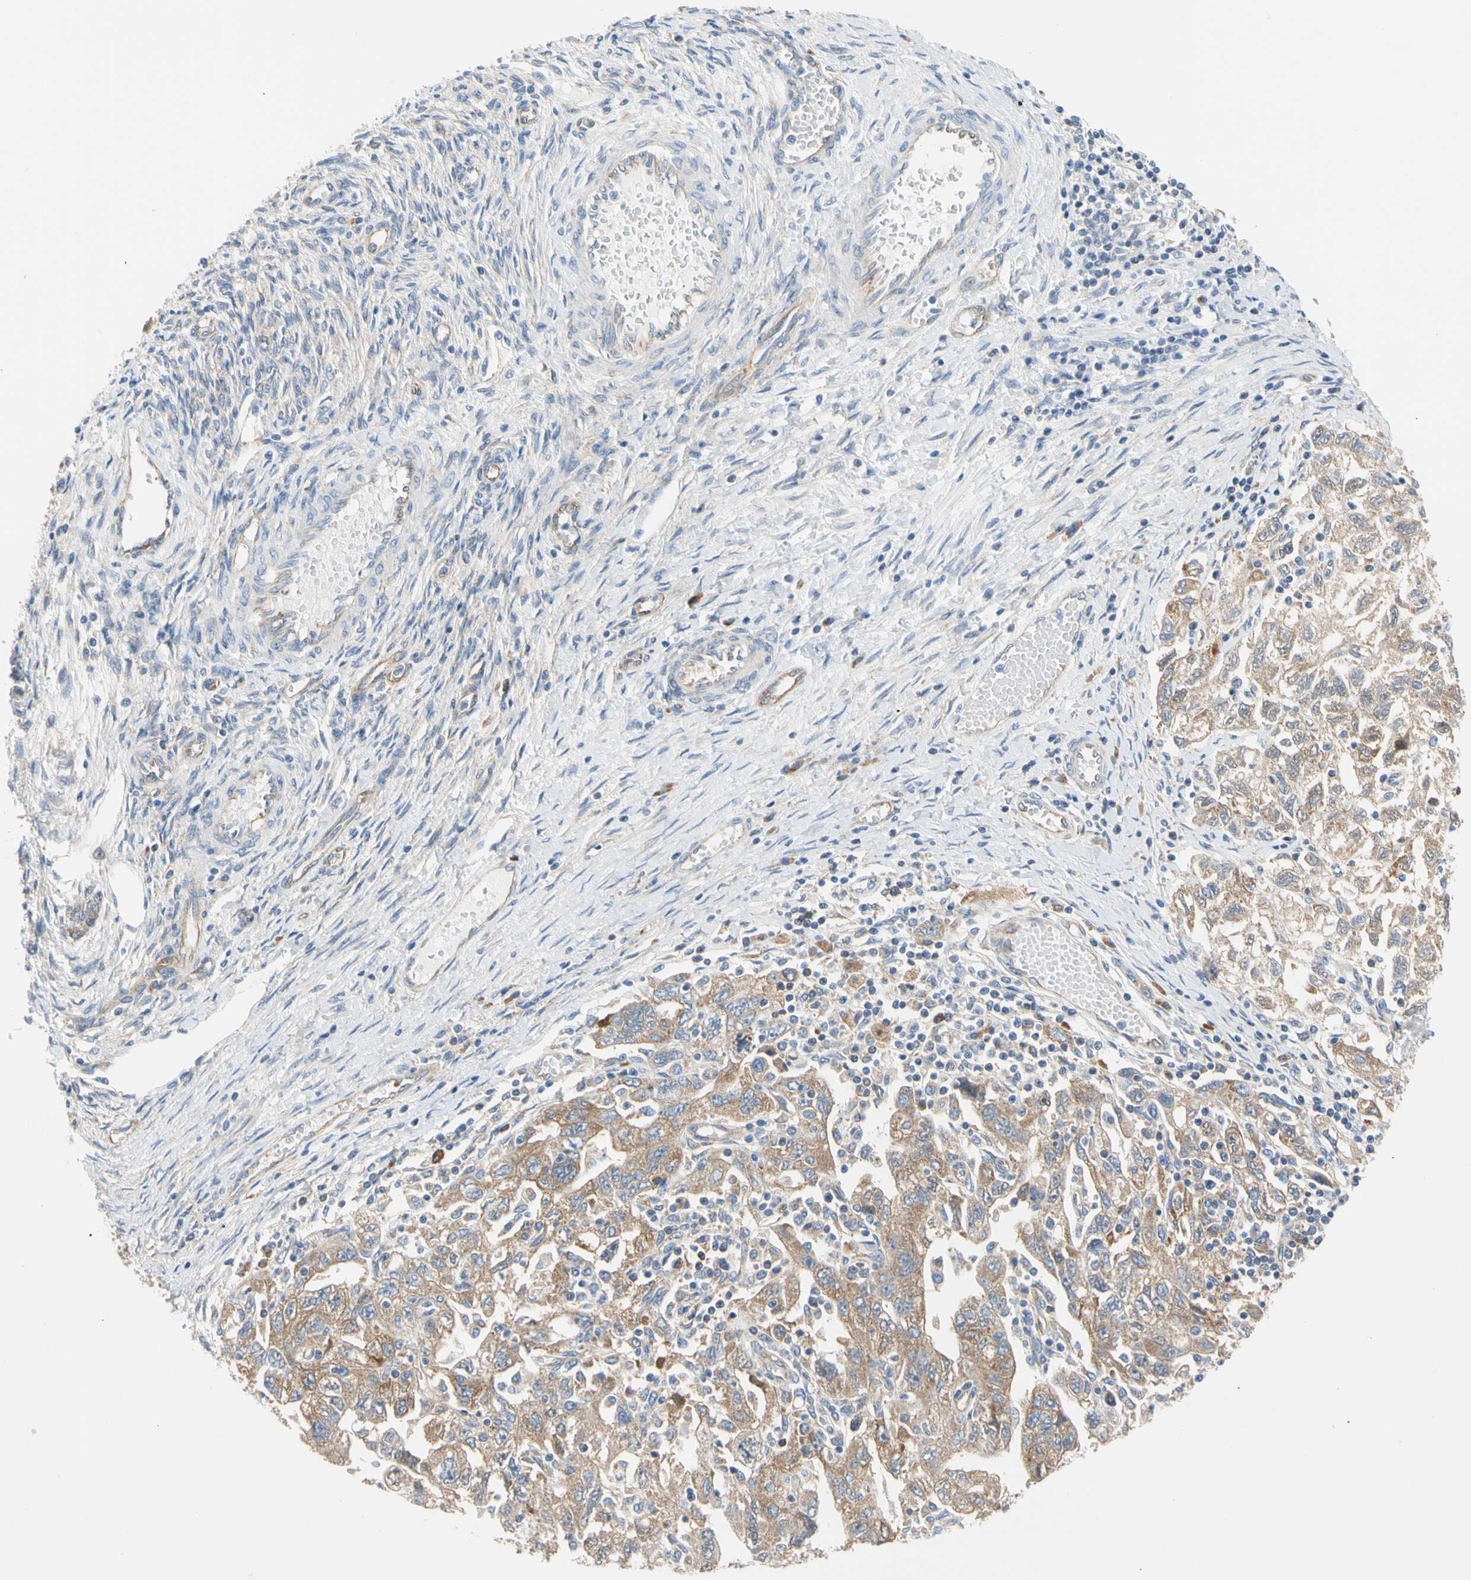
{"staining": {"intensity": "moderate", "quantity": ">75%", "location": "cytoplasmic/membranous"}, "tissue": "ovarian cancer", "cell_type": "Tumor cells", "image_type": "cancer", "snomed": [{"axis": "morphology", "description": "Carcinoma, NOS"}, {"axis": "morphology", "description": "Cystadenocarcinoma, serous, NOS"}, {"axis": "topography", "description": "Ovary"}], "caption": "Ovarian cancer (serous cystadenocarcinoma) stained with a protein marker reveals moderate staining in tumor cells.", "gene": "GPHN", "patient": {"sex": "female", "age": 69}}